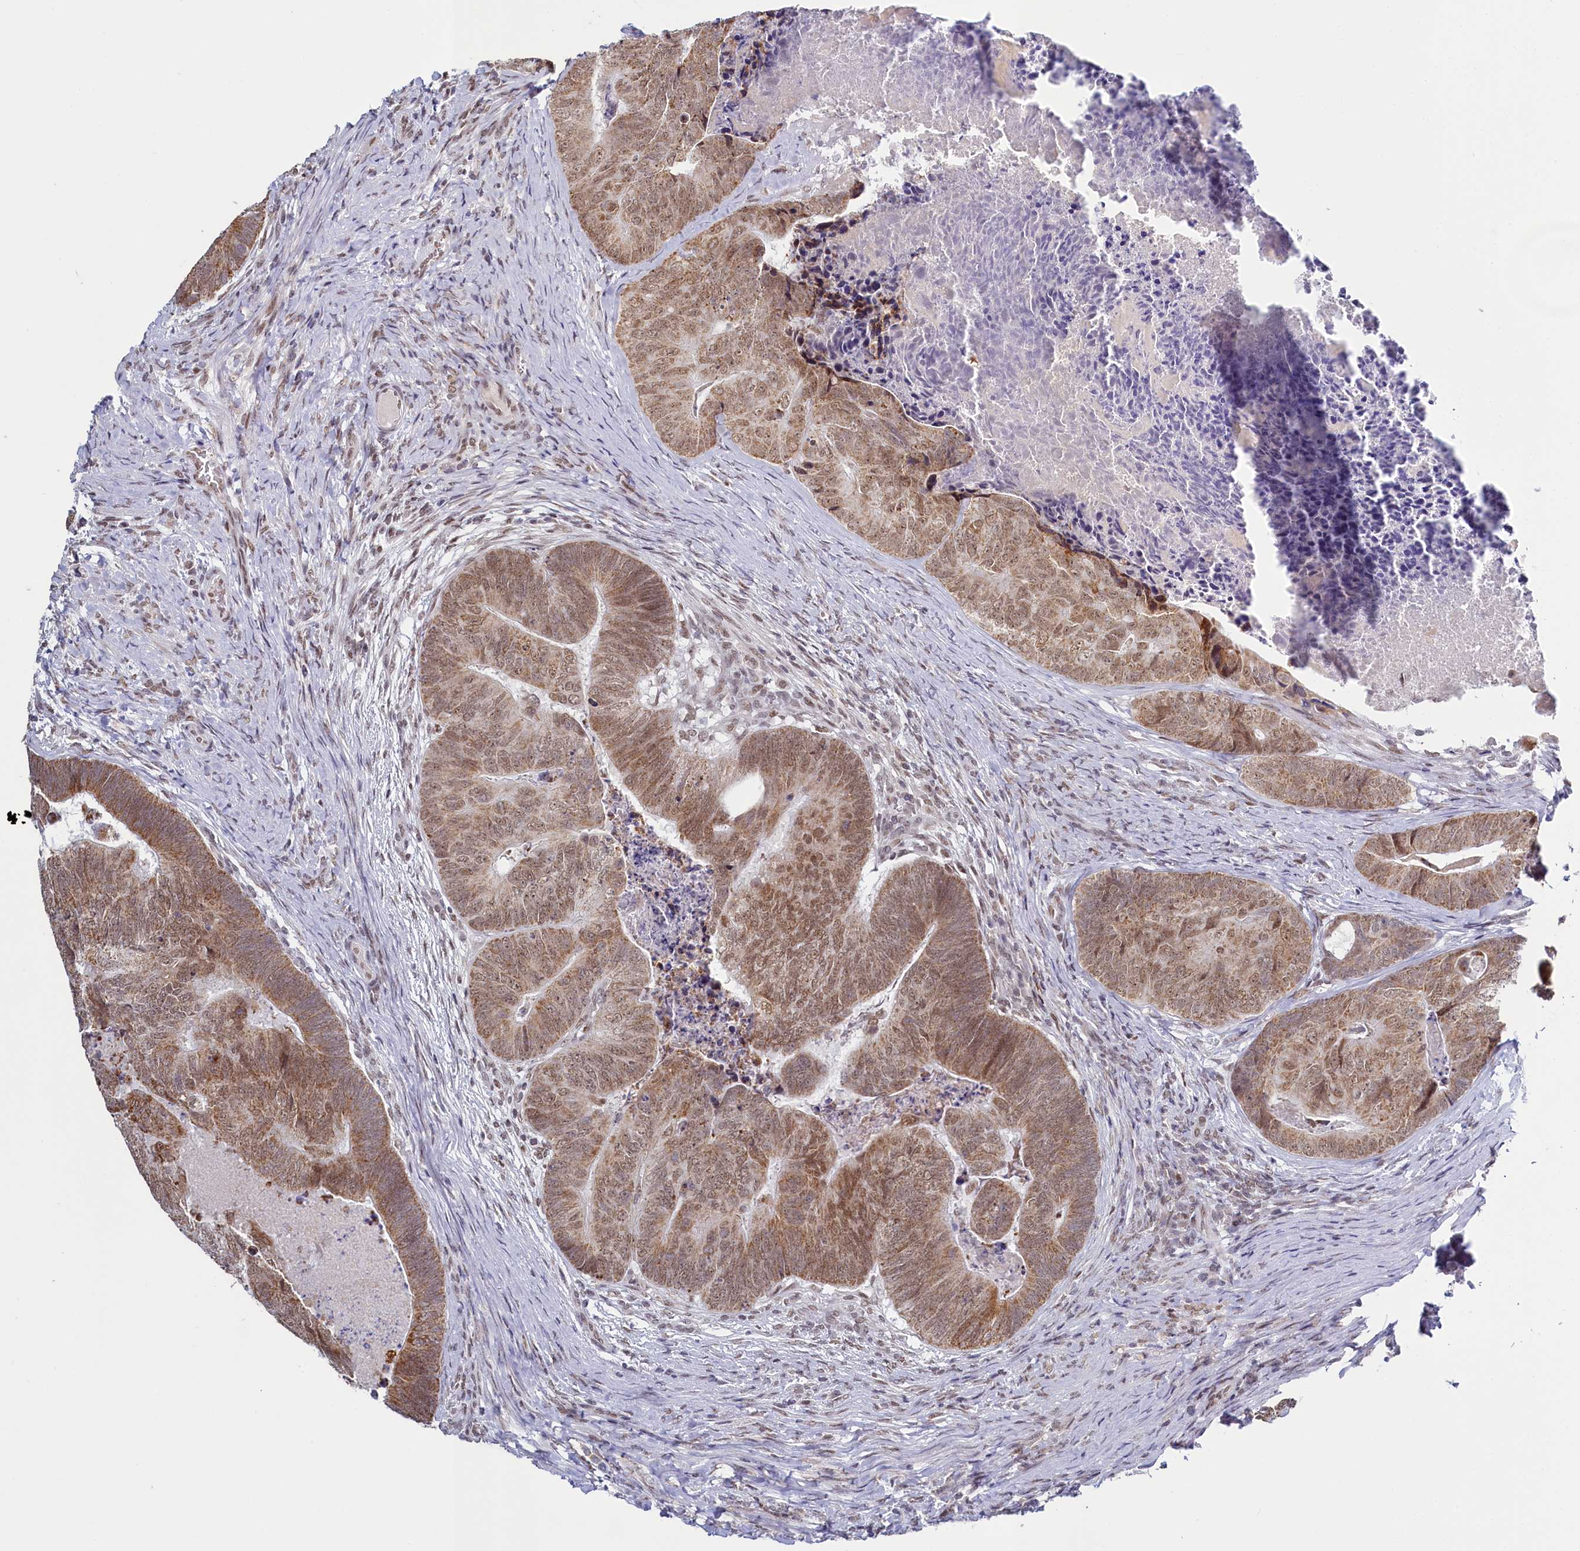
{"staining": {"intensity": "moderate", "quantity": ">75%", "location": "cytoplasmic/membranous,nuclear"}, "tissue": "colorectal cancer", "cell_type": "Tumor cells", "image_type": "cancer", "snomed": [{"axis": "morphology", "description": "Adenocarcinoma, NOS"}, {"axis": "topography", "description": "Colon"}], "caption": "Immunohistochemical staining of adenocarcinoma (colorectal) reveals medium levels of moderate cytoplasmic/membranous and nuclear protein staining in about >75% of tumor cells. The staining is performed using DAB (3,3'-diaminobenzidine) brown chromogen to label protein expression. The nuclei are counter-stained blue using hematoxylin.", "gene": "PPHLN1", "patient": {"sex": "female", "age": 67}}